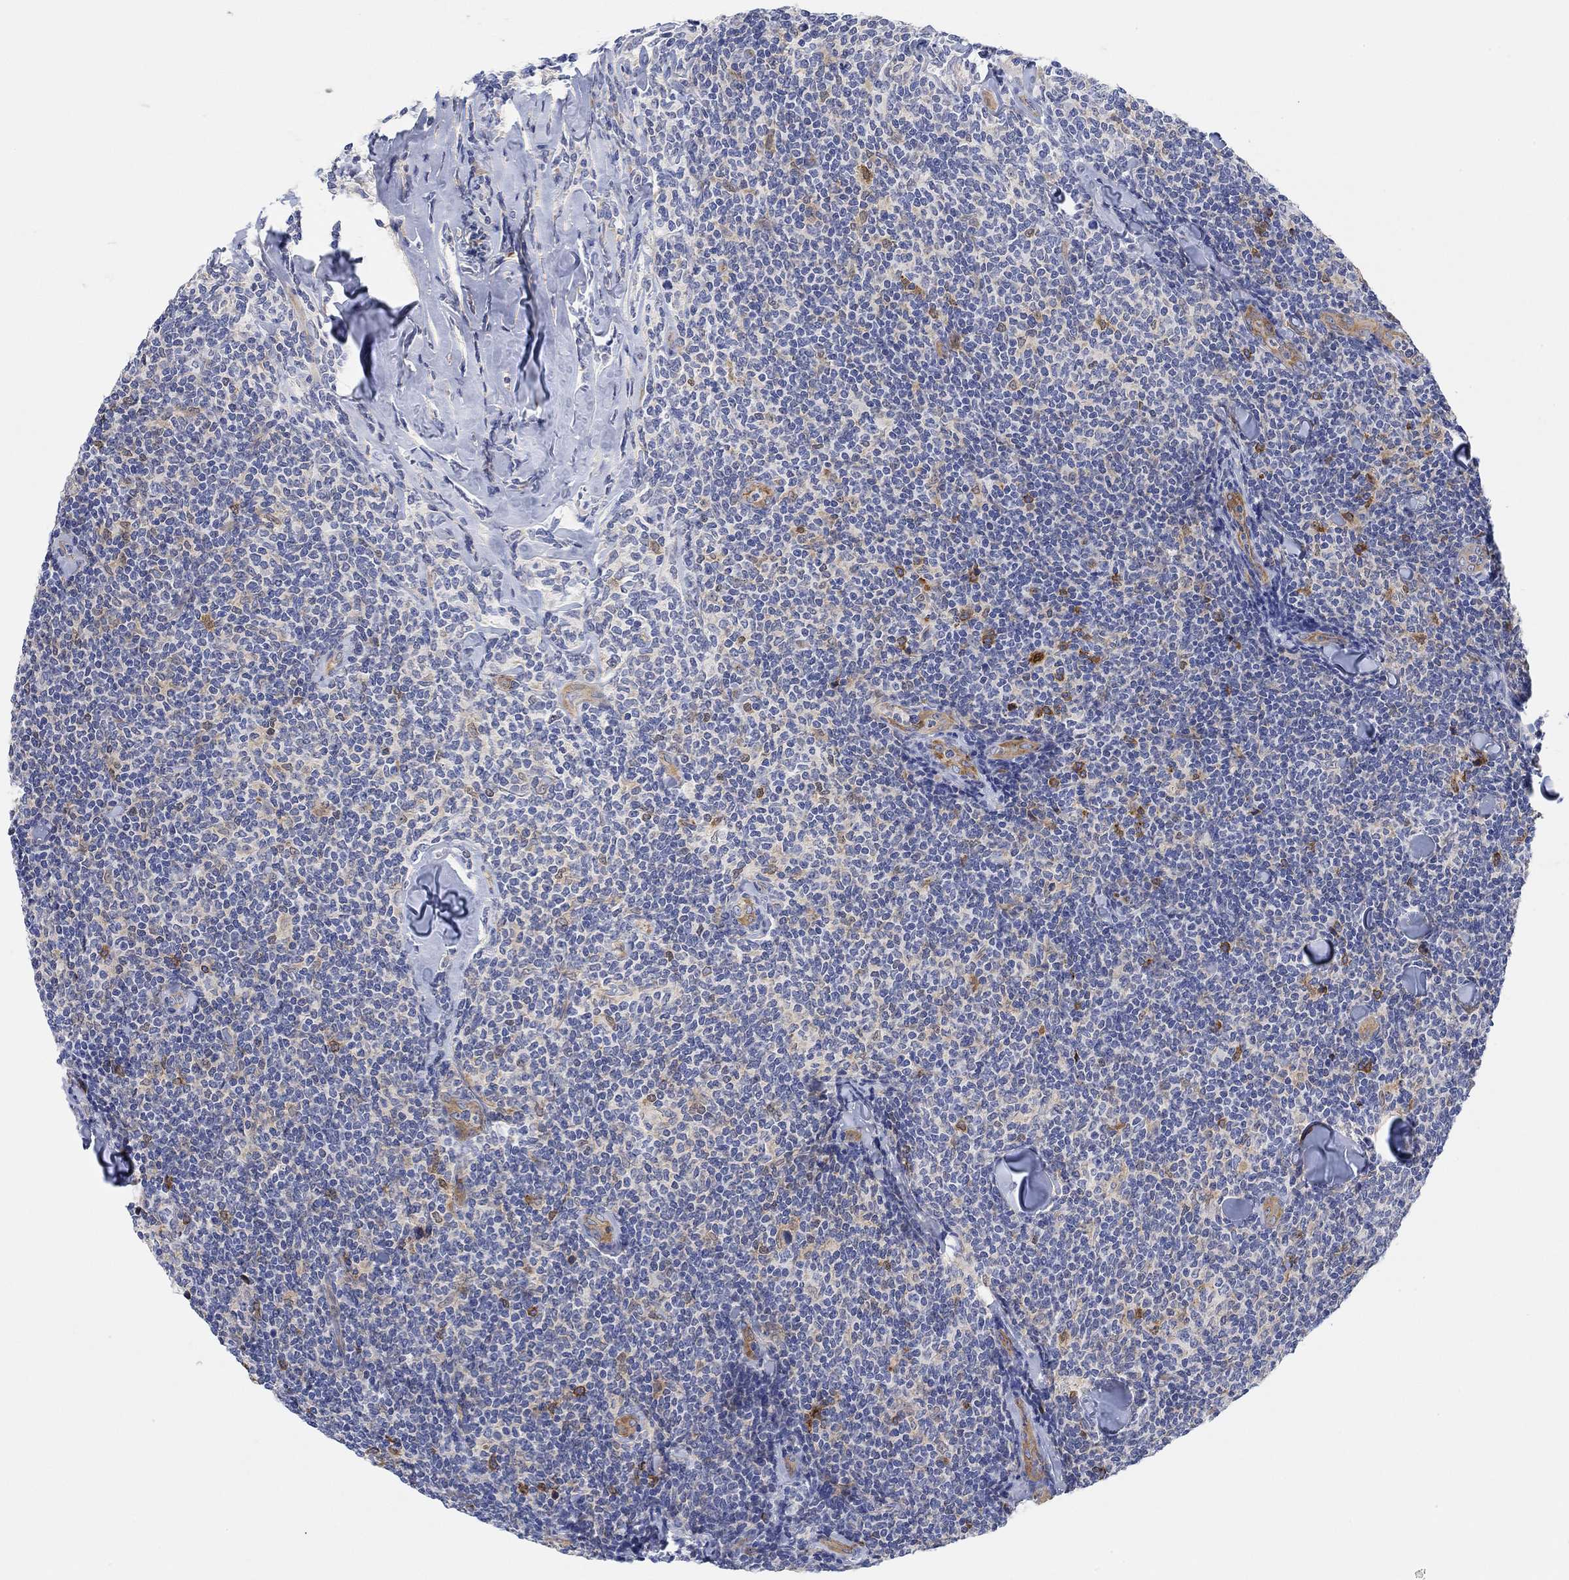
{"staining": {"intensity": "negative", "quantity": "none", "location": "none"}, "tissue": "lymphoma", "cell_type": "Tumor cells", "image_type": "cancer", "snomed": [{"axis": "morphology", "description": "Malignant lymphoma, non-Hodgkin's type, Low grade"}, {"axis": "topography", "description": "Lymph node"}], "caption": "Immunohistochemistry histopathology image of neoplastic tissue: low-grade malignant lymphoma, non-Hodgkin's type stained with DAB displays no significant protein expression in tumor cells.", "gene": "RGS1", "patient": {"sex": "female", "age": 56}}